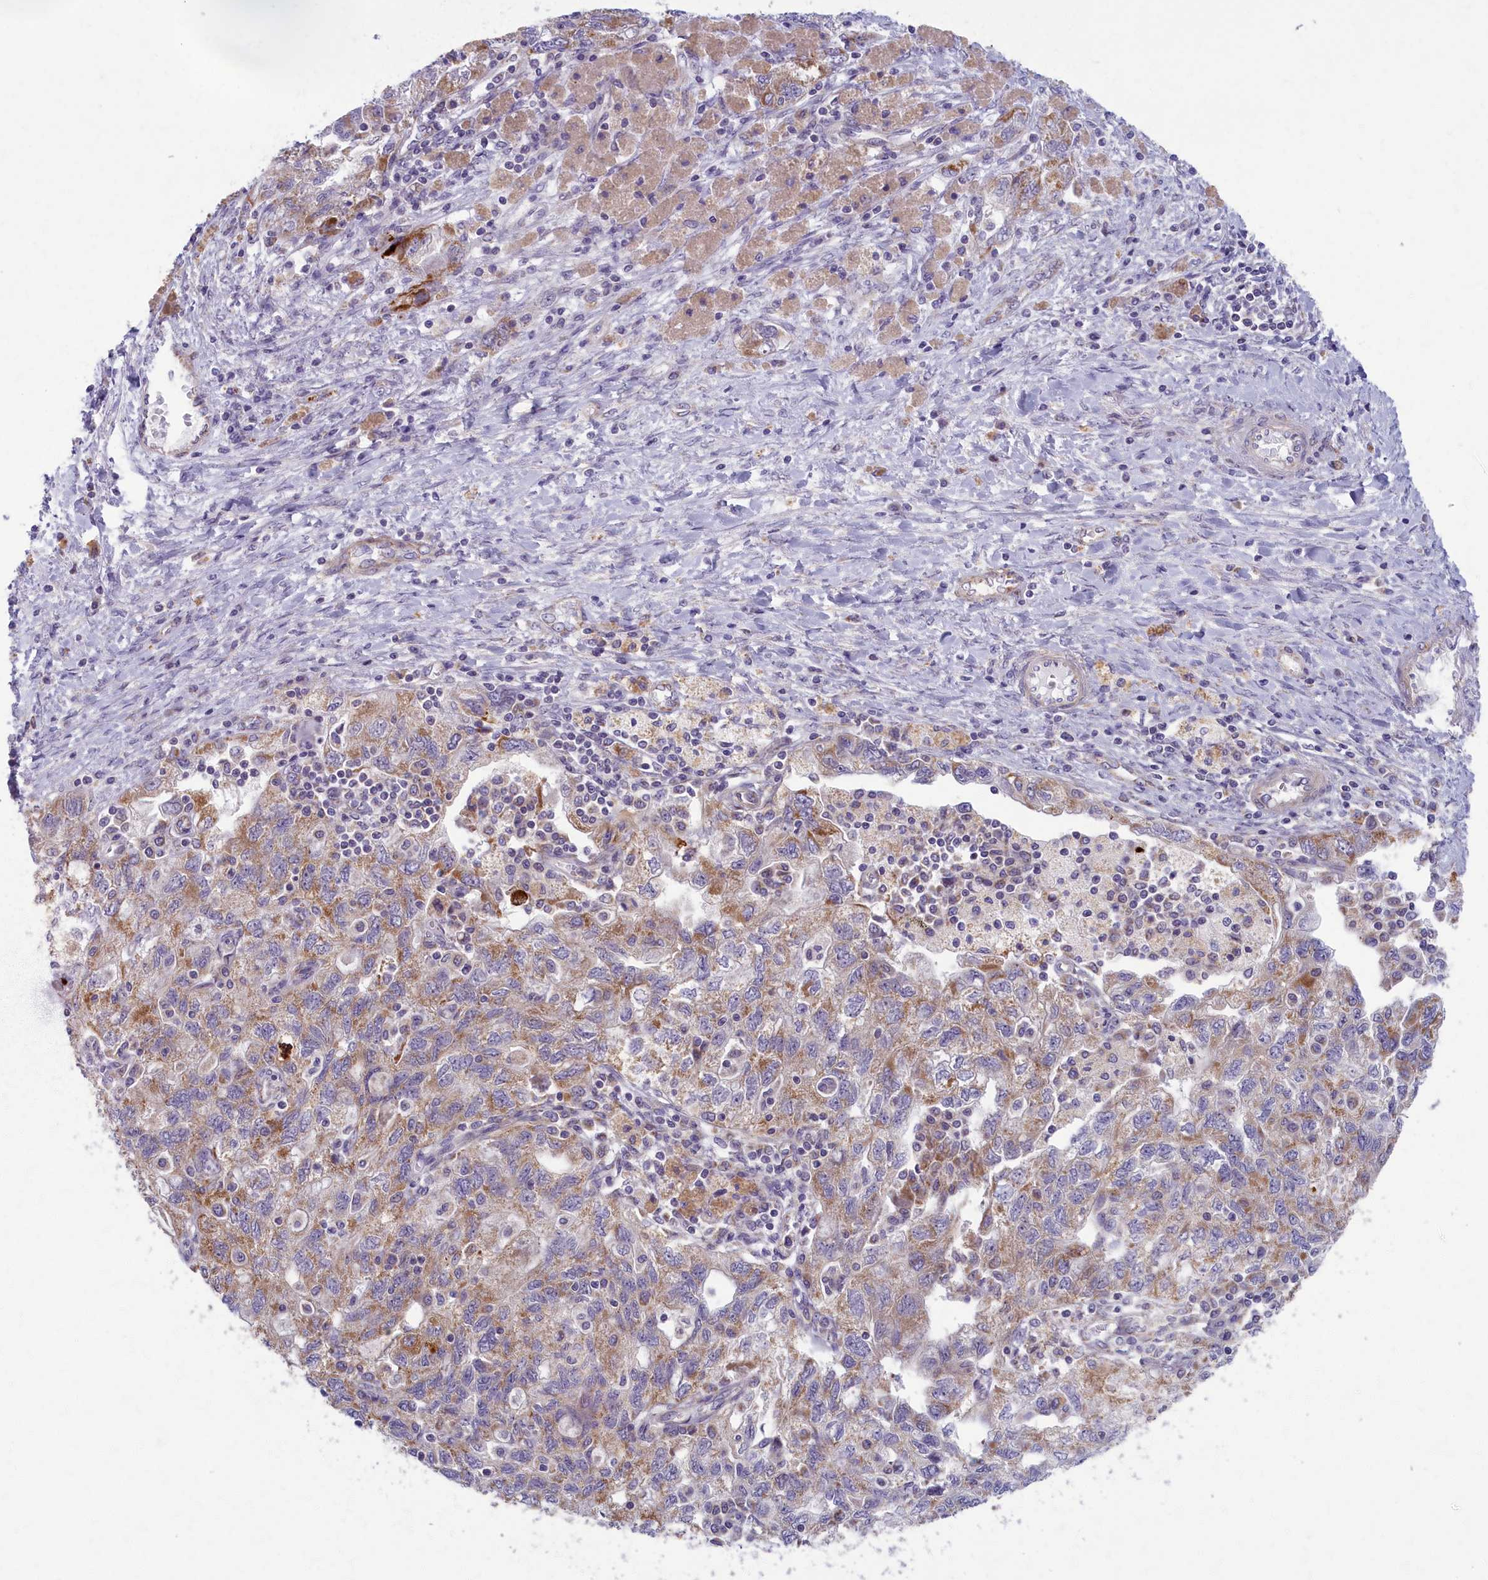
{"staining": {"intensity": "moderate", "quantity": "25%-75%", "location": "cytoplasmic/membranous"}, "tissue": "ovarian cancer", "cell_type": "Tumor cells", "image_type": "cancer", "snomed": [{"axis": "morphology", "description": "Carcinoma, NOS"}, {"axis": "morphology", "description": "Cystadenocarcinoma, serous, NOS"}, {"axis": "topography", "description": "Ovary"}], "caption": "IHC of ovarian carcinoma shows medium levels of moderate cytoplasmic/membranous staining in about 25%-75% of tumor cells. Nuclei are stained in blue.", "gene": "MRPS25", "patient": {"sex": "female", "age": 69}}